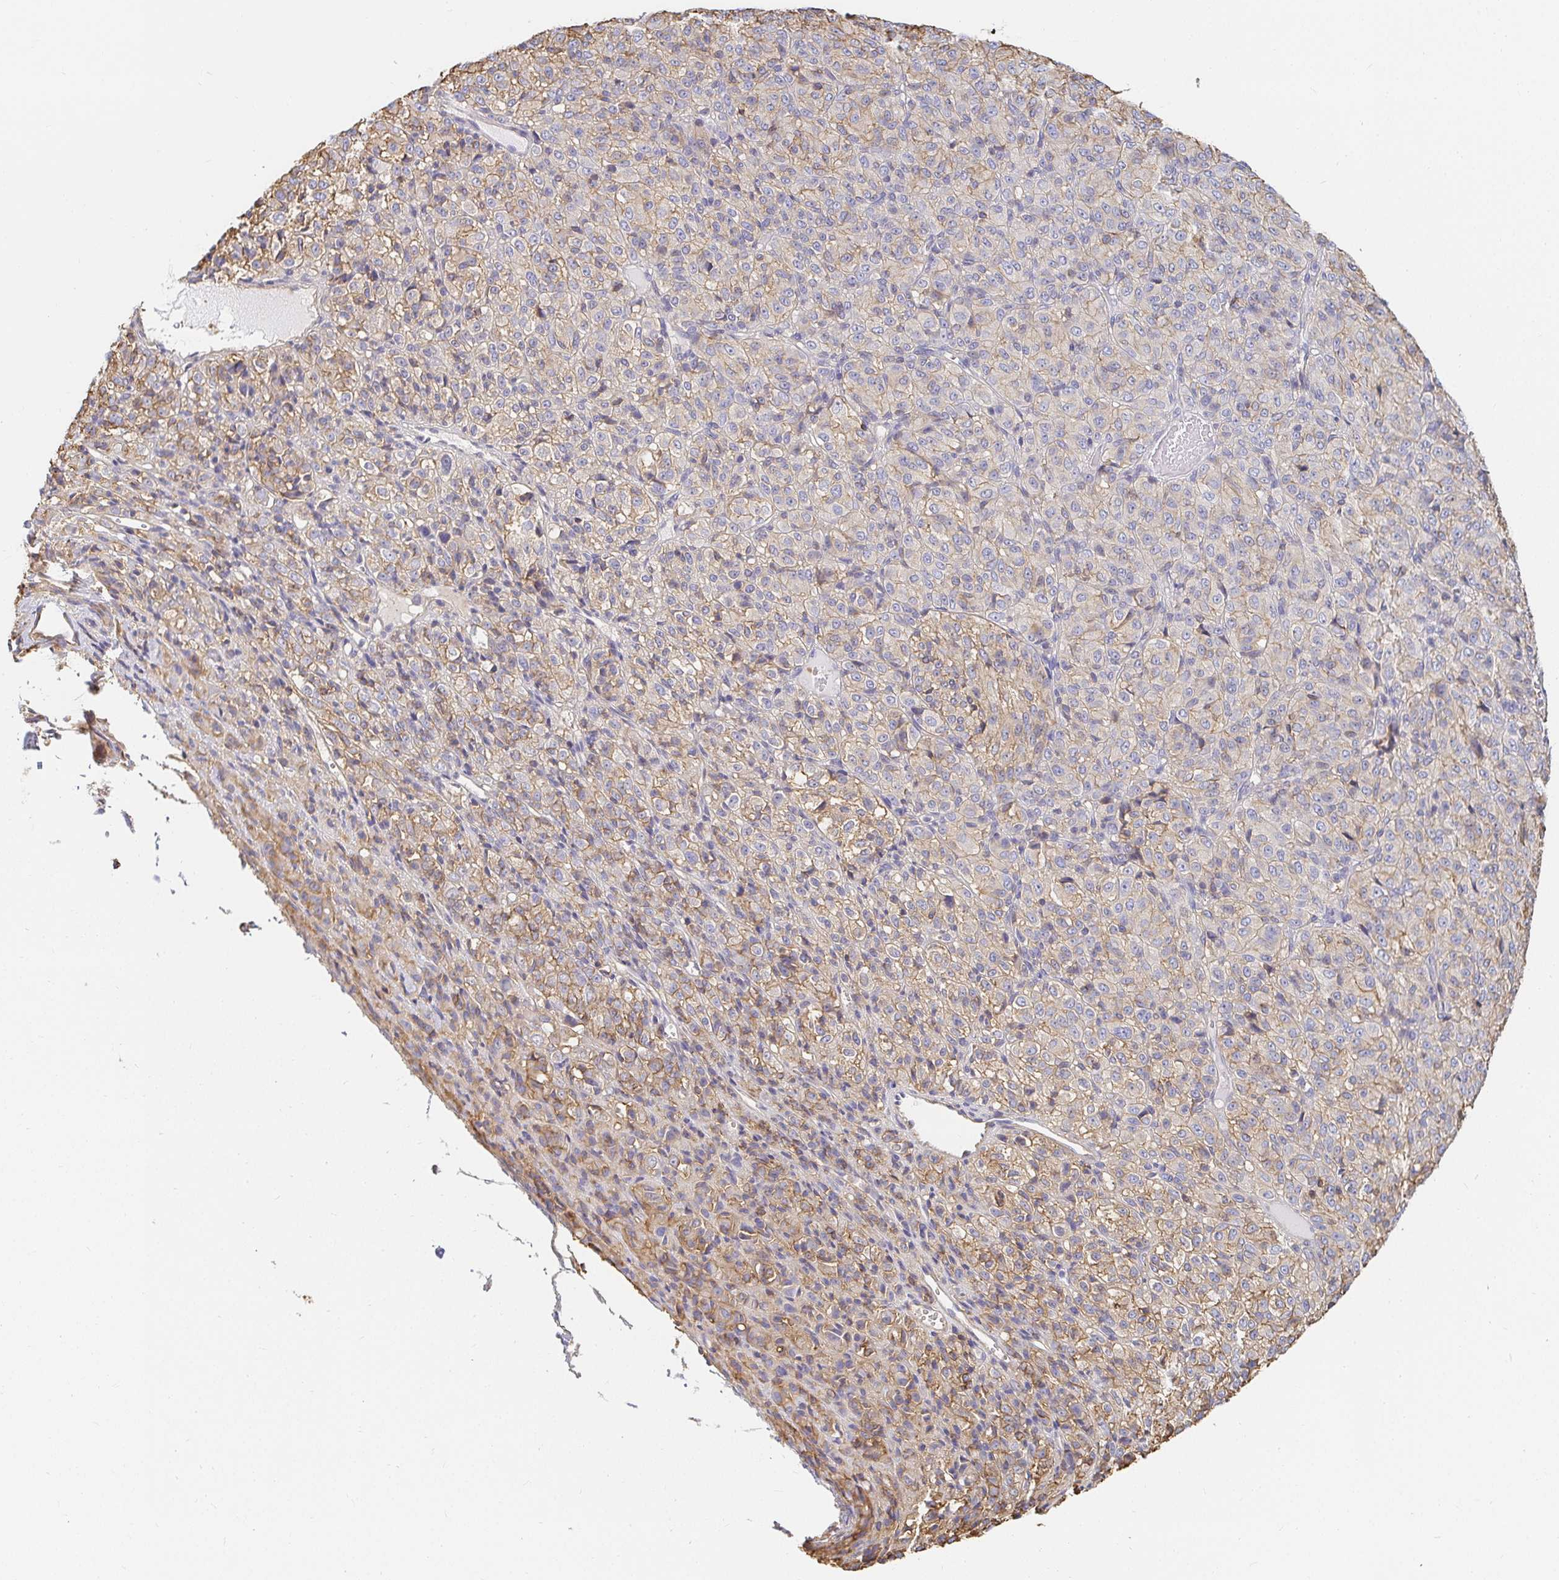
{"staining": {"intensity": "moderate", "quantity": "<25%", "location": "cytoplasmic/membranous"}, "tissue": "melanoma", "cell_type": "Tumor cells", "image_type": "cancer", "snomed": [{"axis": "morphology", "description": "Malignant melanoma, Metastatic site"}, {"axis": "topography", "description": "Brain"}], "caption": "Human melanoma stained with a brown dye displays moderate cytoplasmic/membranous positive staining in approximately <25% of tumor cells.", "gene": "TSPAN19", "patient": {"sex": "female", "age": 56}}